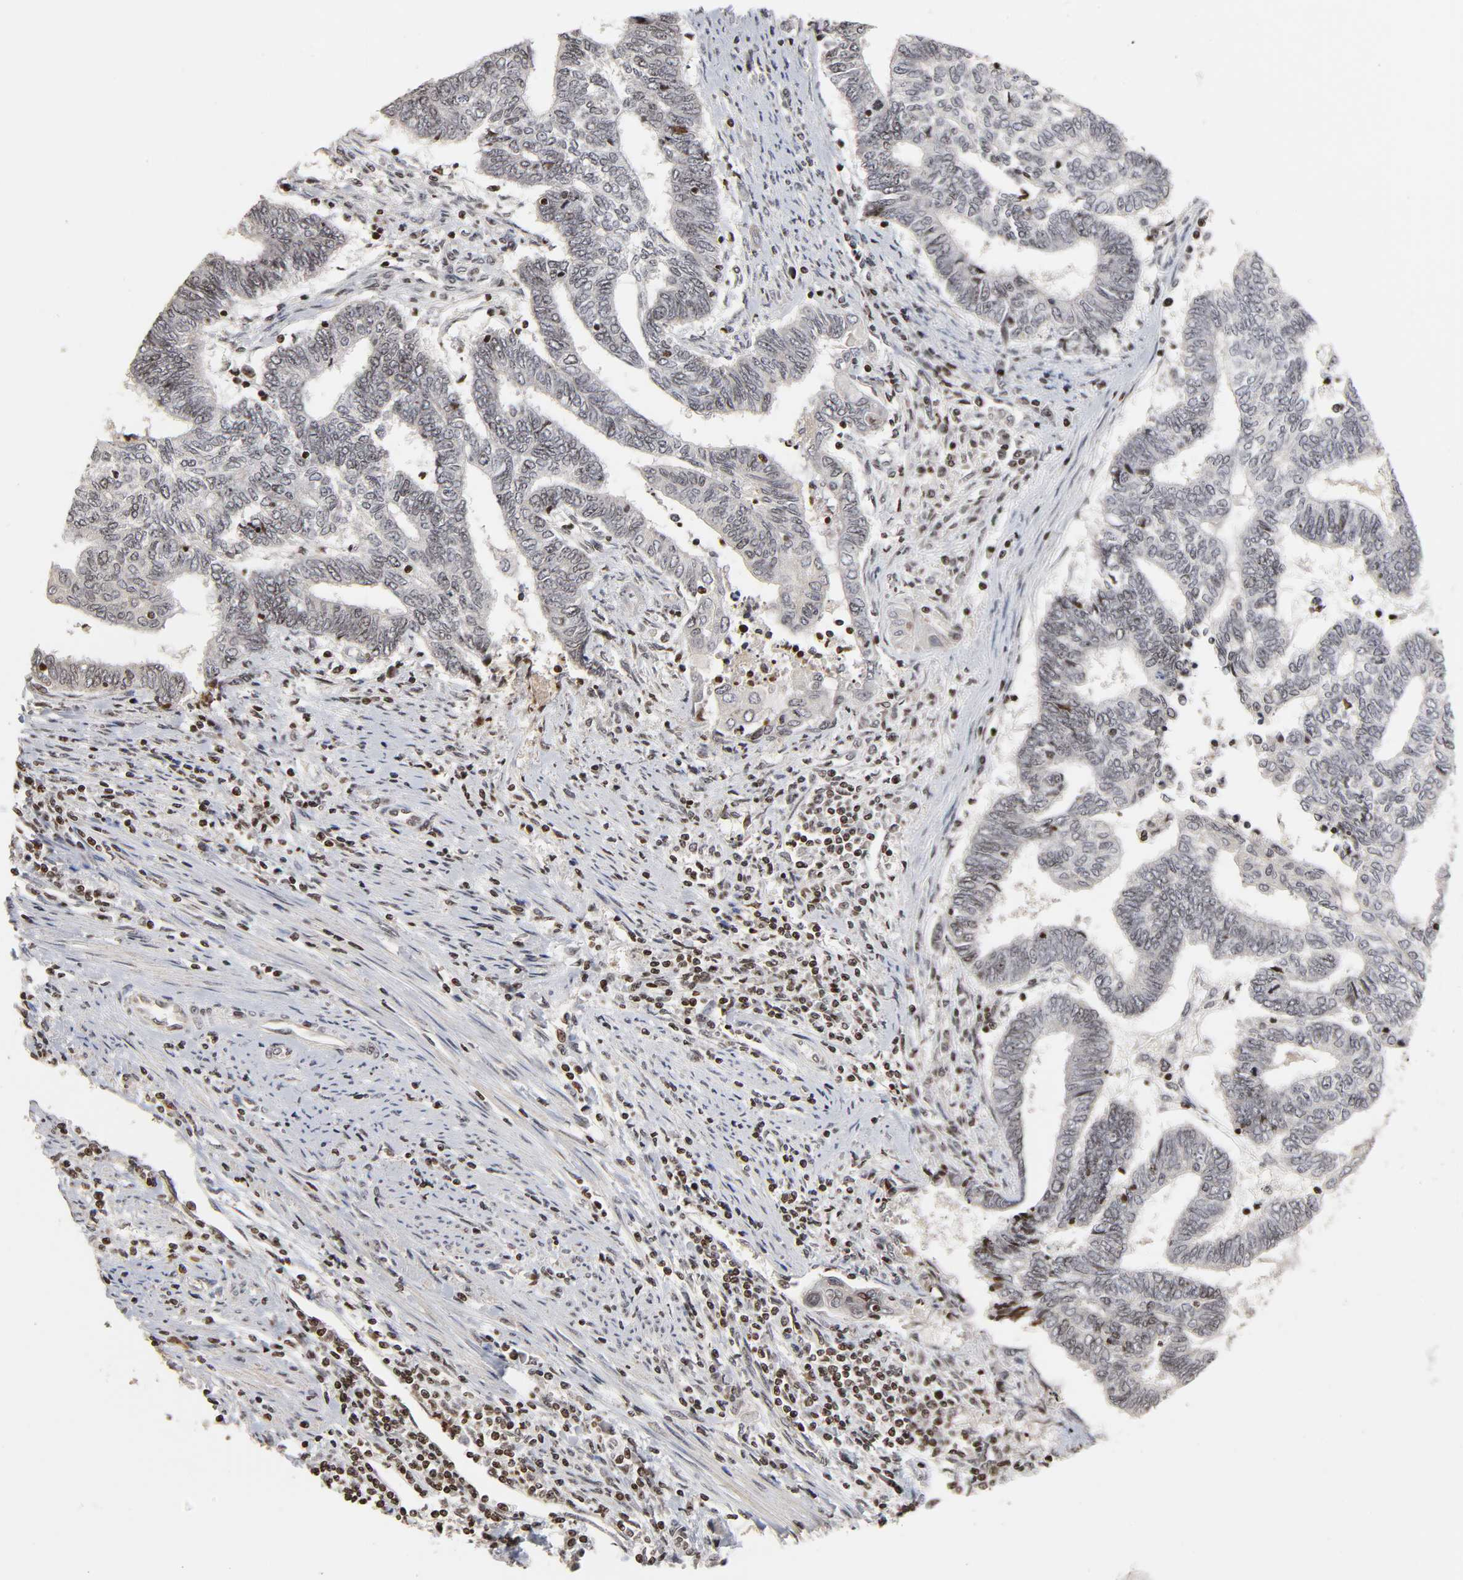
{"staining": {"intensity": "negative", "quantity": "none", "location": "none"}, "tissue": "endometrial cancer", "cell_type": "Tumor cells", "image_type": "cancer", "snomed": [{"axis": "morphology", "description": "Adenocarcinoma, NOS"}, {"axis": "topography", "description": "Uterus"}, {"axis": "topography", "description": "Endometrium"}], "caption": "This histopathology image is of endometrial cancer (adenocarcinoma) stained with immunohistochemistry to label a protein in brown with the nuclei are counter-stained blue. There is no positivity in tumor cells.", "gene": "ZNF473", "patient": {"sex": "female", "age": 70}}